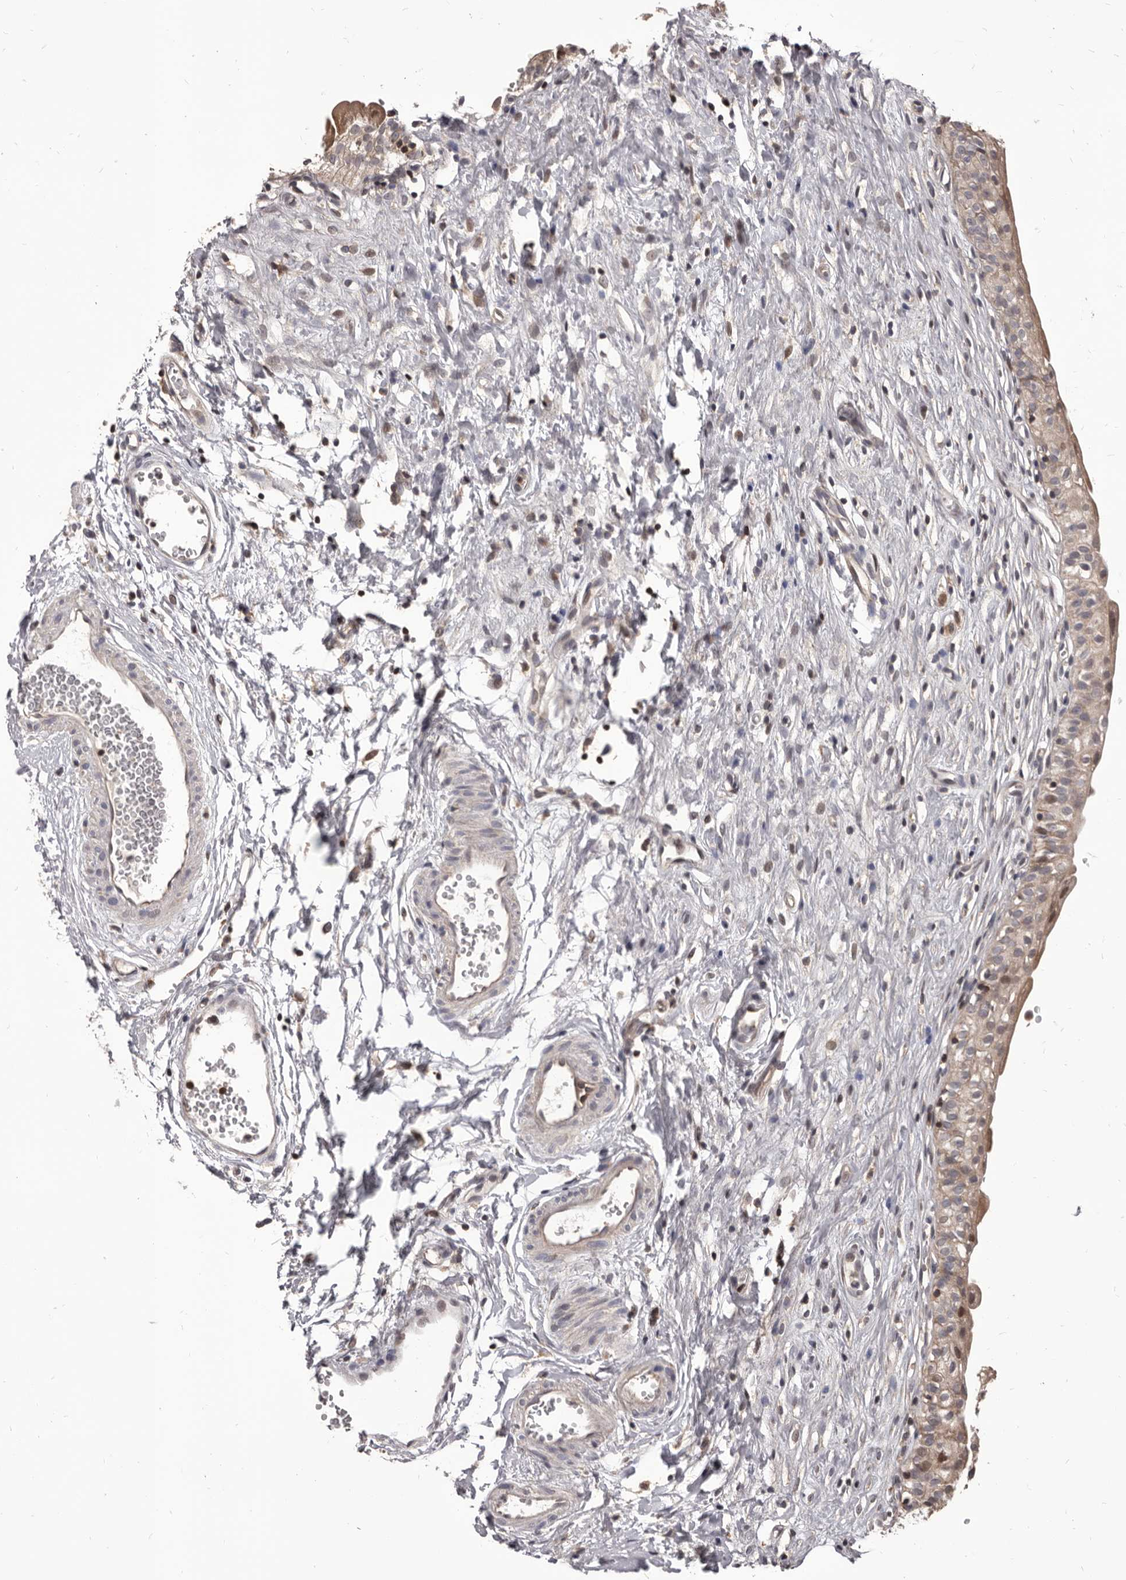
{"staining": {"intensity": "weak", "quantity": "25%-75%", "location": "cytoplasmic/membranous"}, "tissue": "urinary bladder", "cell_type": "Urothelial cells", "image_type": "normal", "snomed": [{"axis": "morphology", "description": "Normal tissue, NOS"}, {"axis": "topography", "description": "Urinary bladder"}], "caption": "A histopathology image of urinary bladder stained for a protein reveals weak cytoplasmic/membranous brown staining in urothelial cells. (brown staining indicates protein expression, while blue staining denotes nuclei).", "gene": "MAP3K14", "patient": {"sex": "male", "age": 51}}